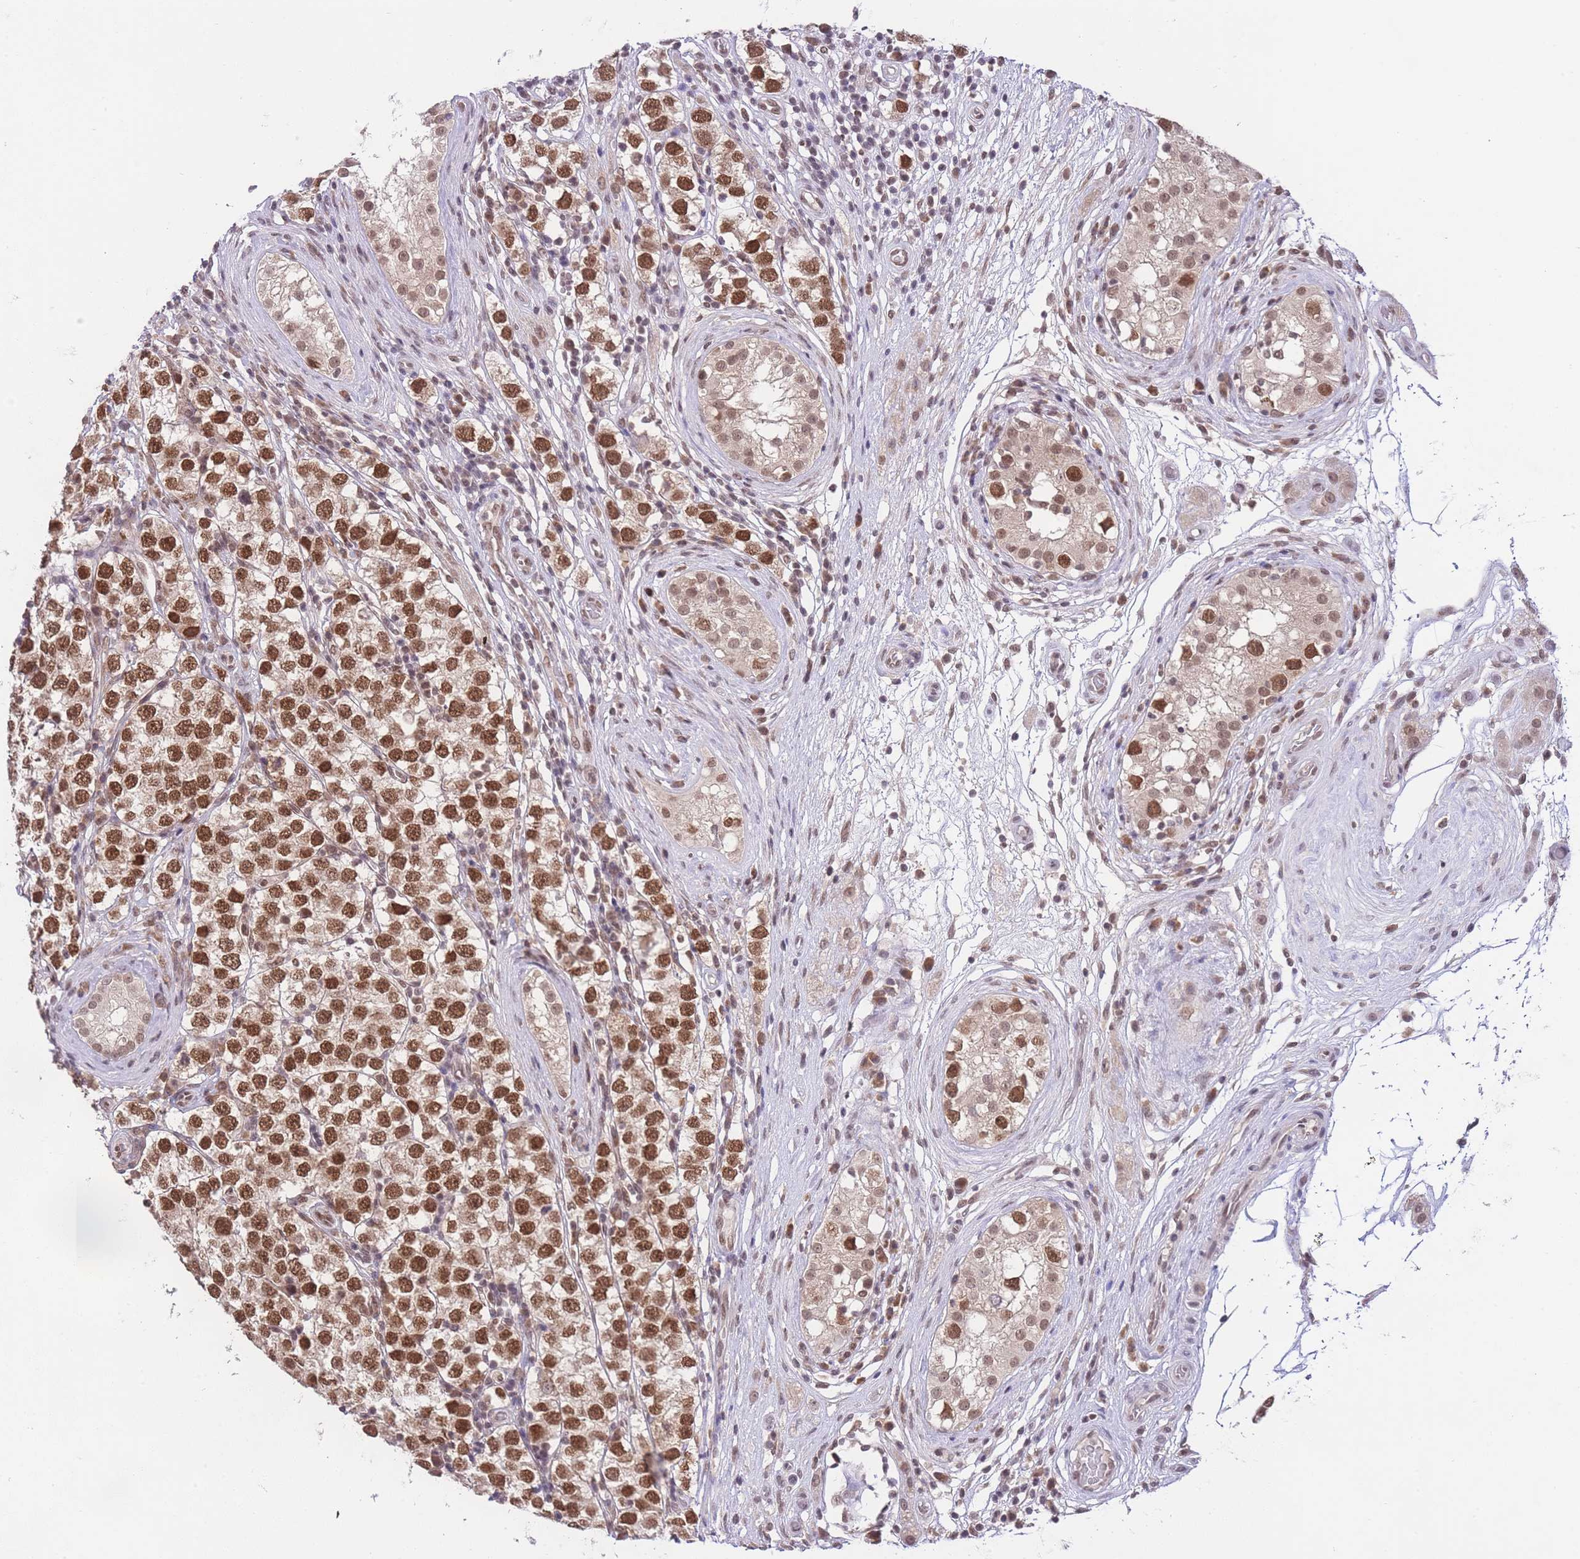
{"staining": {"intensity": "strong", "quantity": ">75%", "location": "nuclear"}, "tissue": "testis cancer", "cell_type": "Tumor cells", "image_type": "cancer", "snomed": [{"axis": "morphology", "description": "Seminoma, NOS"}, {"axis": "topography", "description": "Testis"}], "caption": "This micrograph demonstrates immunohistochemistry (IHC) staining of testis seminoma, with high strong nuclear staining in approximately >75% of tumor cells.", "gene": "TMED3", "patient": {"sex": "male", "age": 34}}